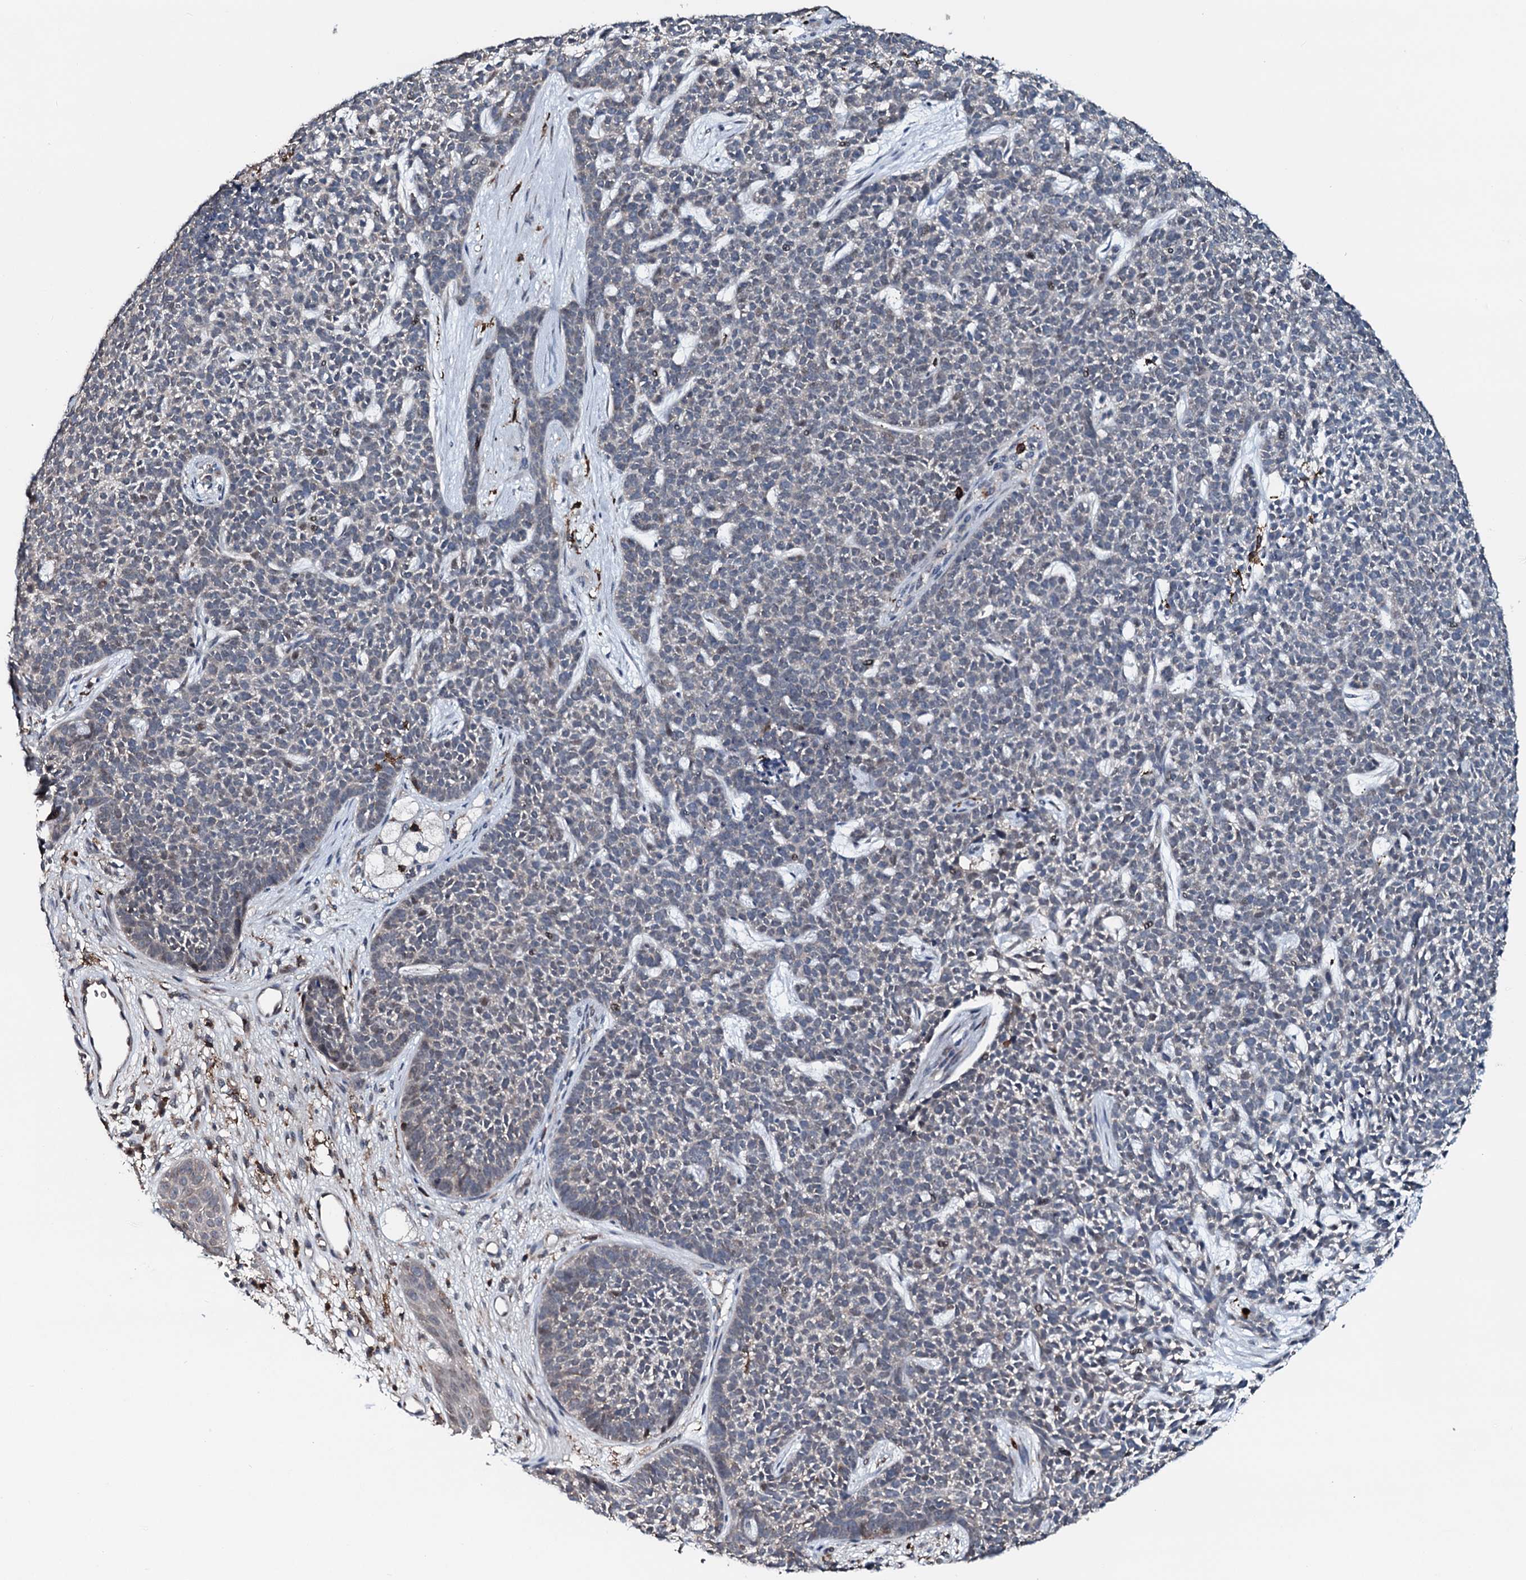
{"staining": {"intensity": "negative", "quantity": "none", "location": "none"}, "tissue": "skin cancer", "cell_type": "Tumor cells", "image_type": "cancer", "snomed": [{"axis": "morphology", "description": "Basal cell carcinoma"}, {"axis": "topography", "description": "Skin"}], "caption": "This histopathology image is of basal cell carcinoma (skin) stained with IHC to label a protein in brown with the nuclei are counter-stained blue. There is no expression in tumor cells. (DAB IHC visualized using brightfield microscopy, high magnification).", "gene": "OGFOD2", "patient": {"sex": "female", "age": 84}}